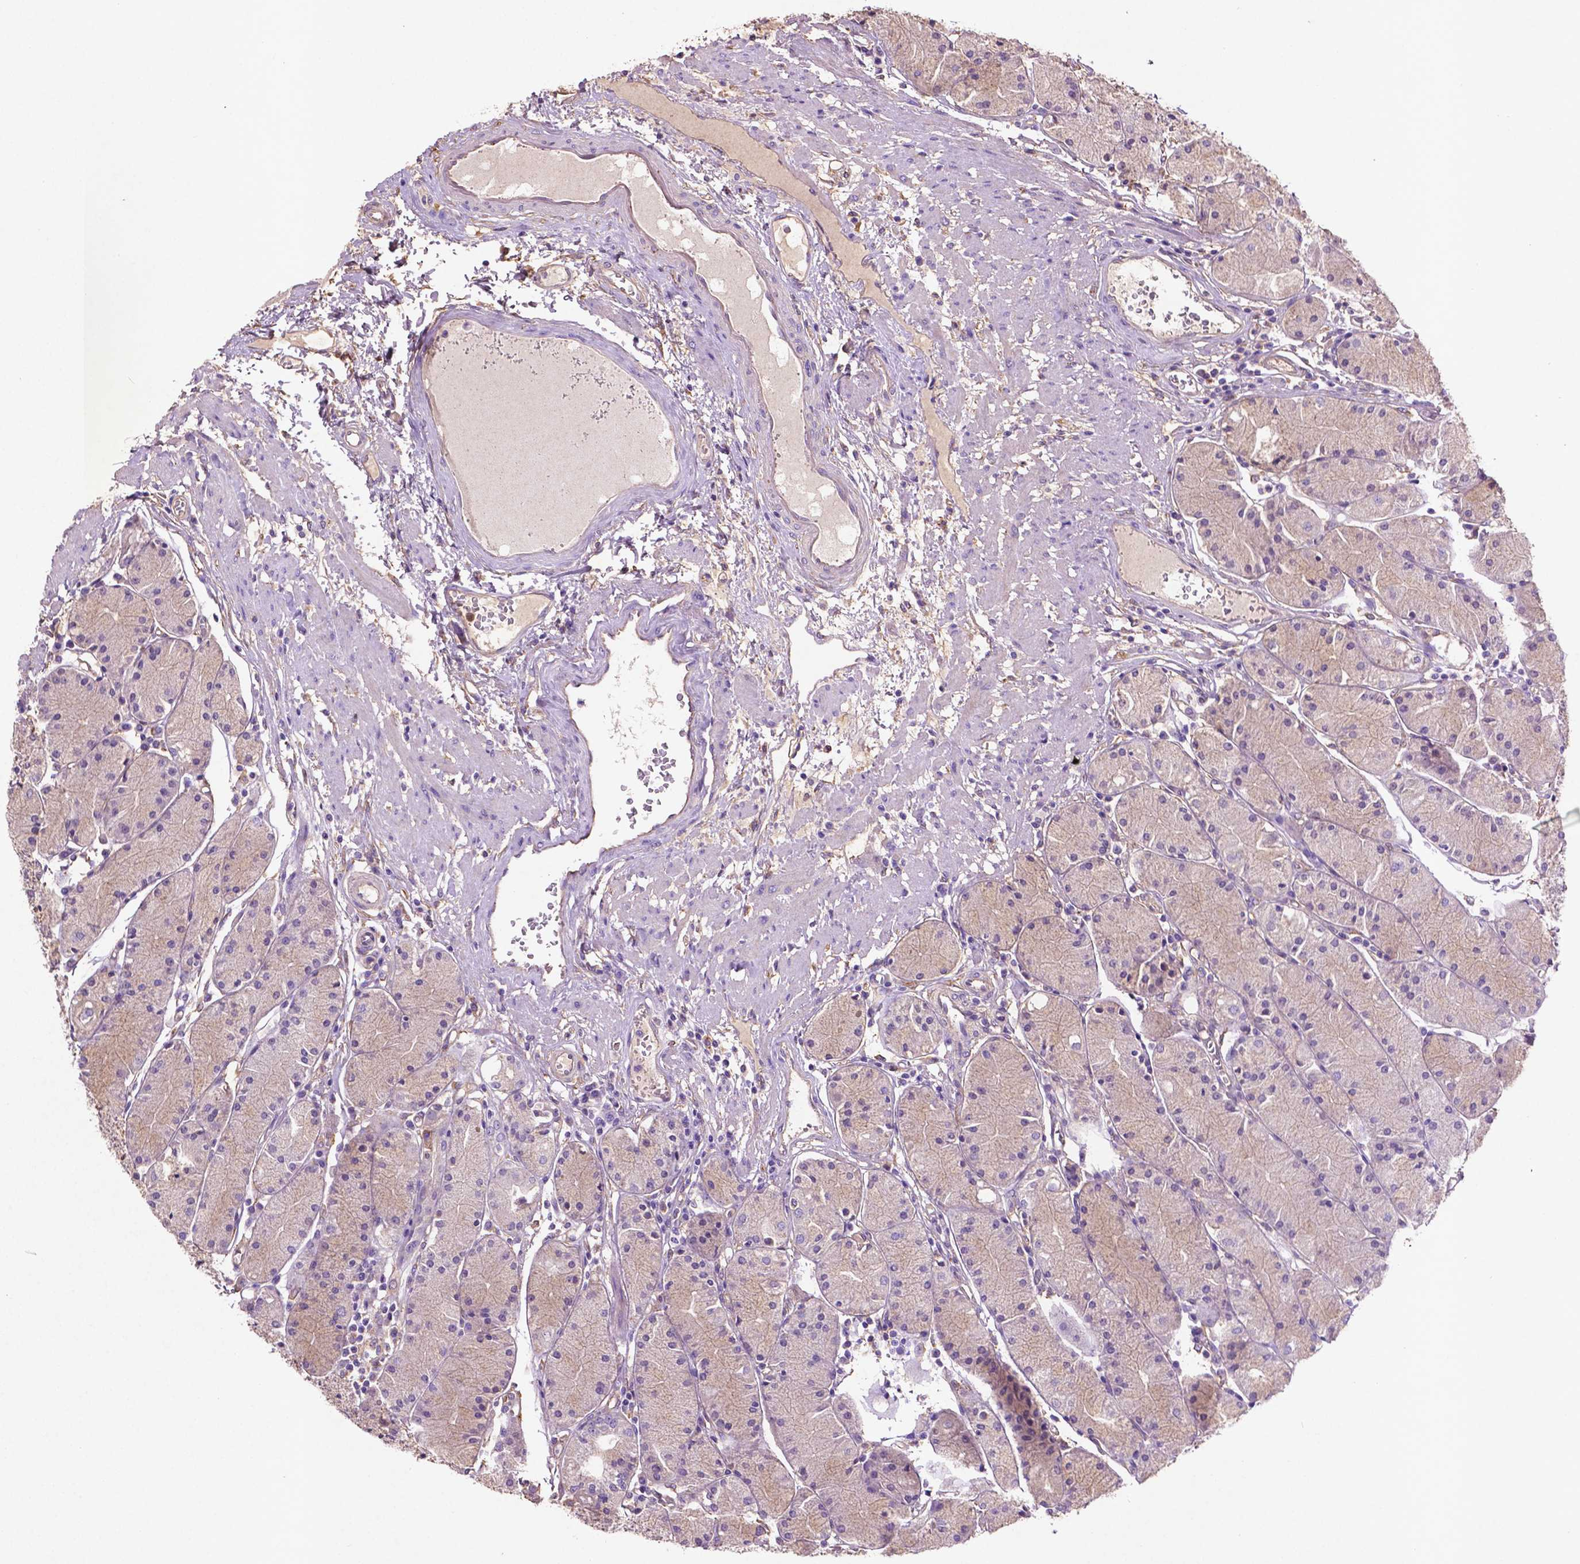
{"staining": {"intensity": "moderate", "quantity": "<25%", "location": "cytoplasmic/membranous"}, "tissue": "stomach", "cell_type": "Glandular cells", "image_type": "normal", "snomed": [{"axis": "morphology", "description": "Normal tissue, NOS"}, {"axis": "topography", "description": "Stomach, upper"}], "caption": "An immunohistochemistry (IHC) photomicrograph of normal tissue is shown. Protein staining in brown highlights moderate cytoplasmic/membranous positivity in stomach within glandular cells.", "gene": "GDPD5", "patient": {"sex": "male", "age": 69}}